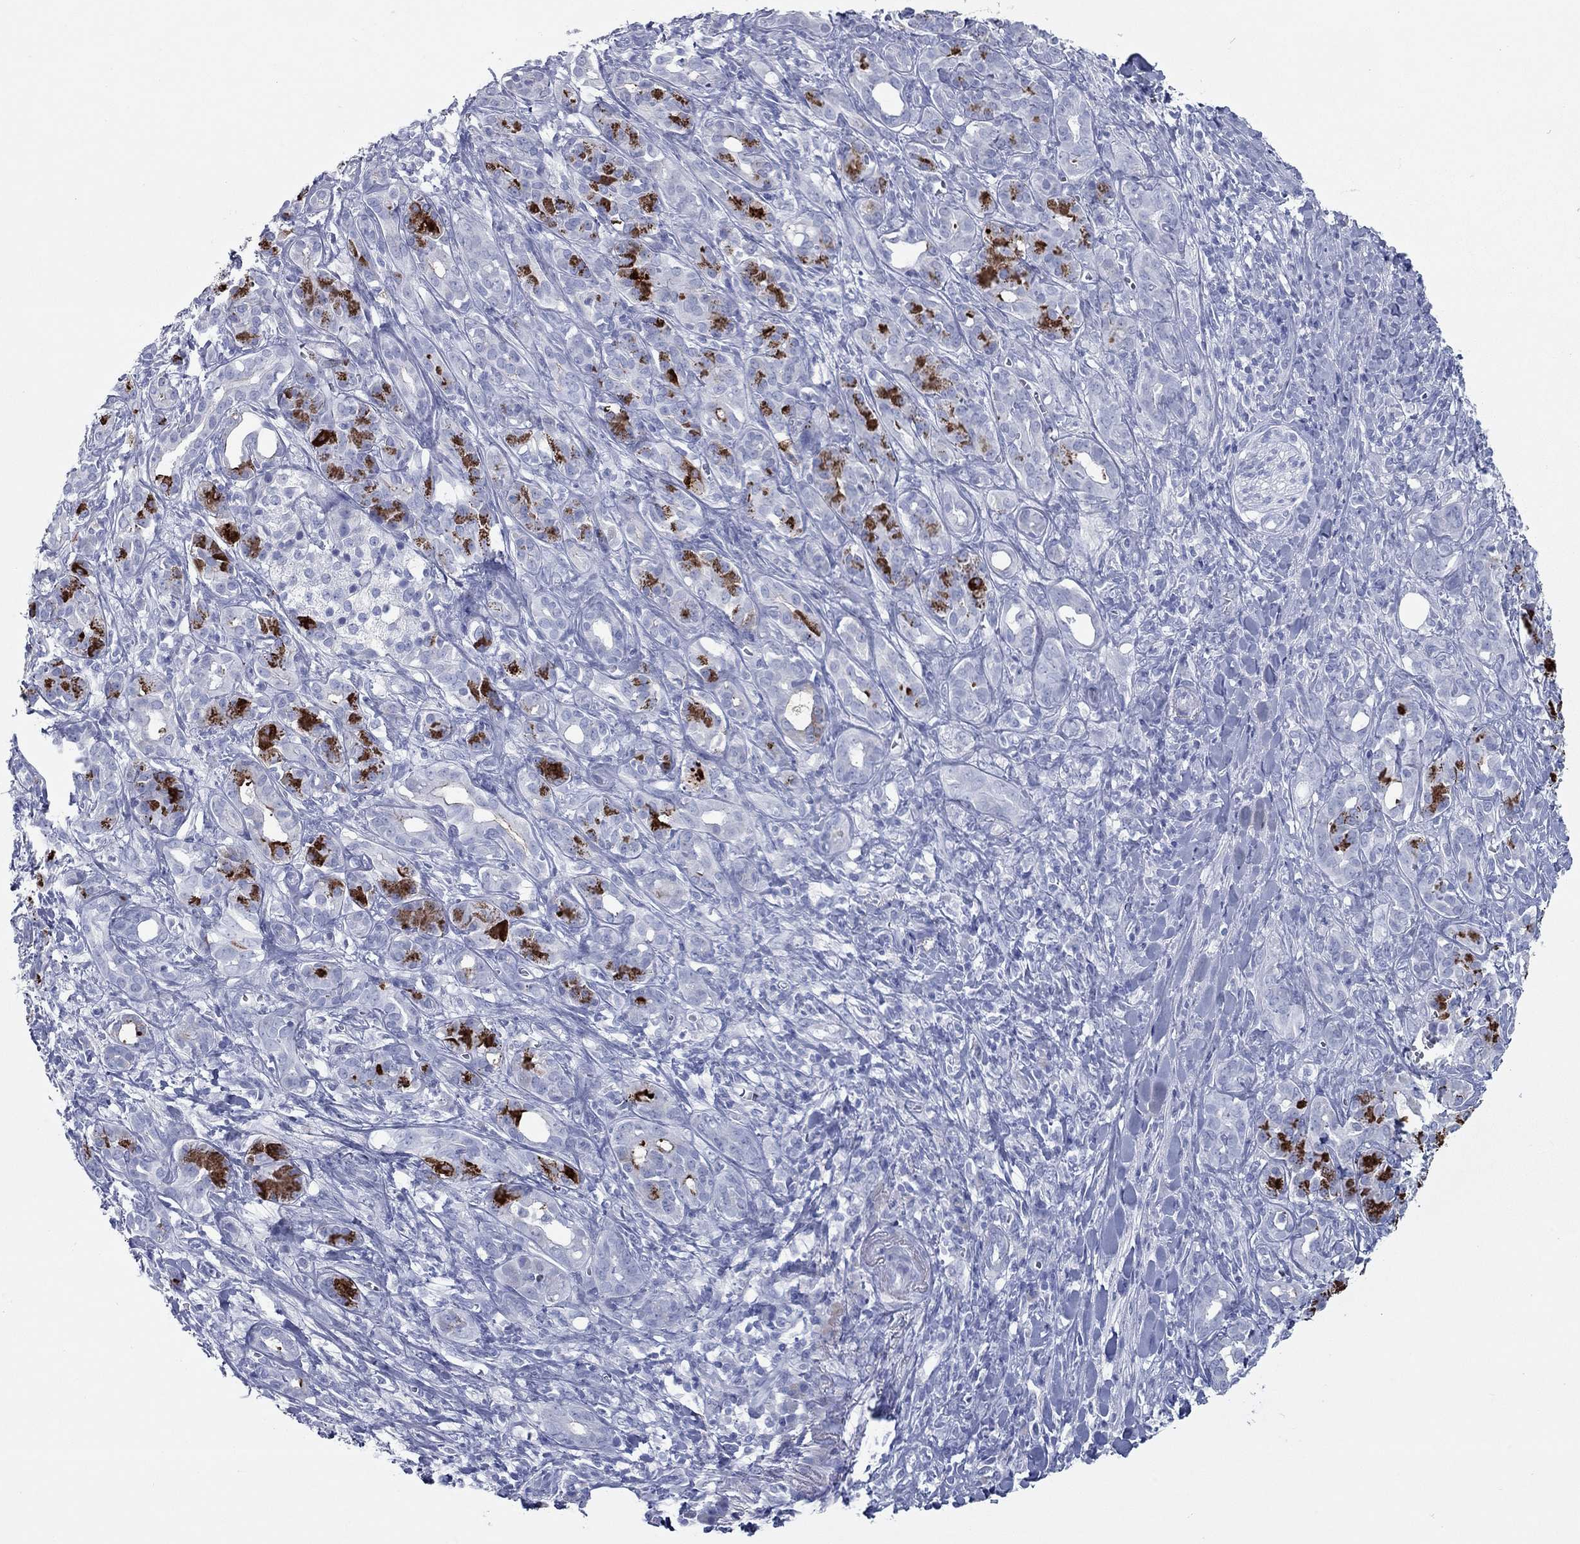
{"staining": {"intensity": "strong", "quantity": "<25%", "location": "cytoplasmic/membranous"}, "tissue": "pancreatic cancer", "cell_type": "Tumor cells", "image_type": "cancer", "snomed": [{"axis": "morphology", "description": "Adenocarcinoma, NOS"}, {"axis": "topography", "description": "Pancreas"}], "caption": "Immunohistochemical staining of adenocarcinoma (pancreatic) displays medium levels of strong cytoplasmic/membranous protein staining in approximately <25% of tumor cells.", "gene": "KIRREL2", "patient": {"sex": "male", "age": 61}}